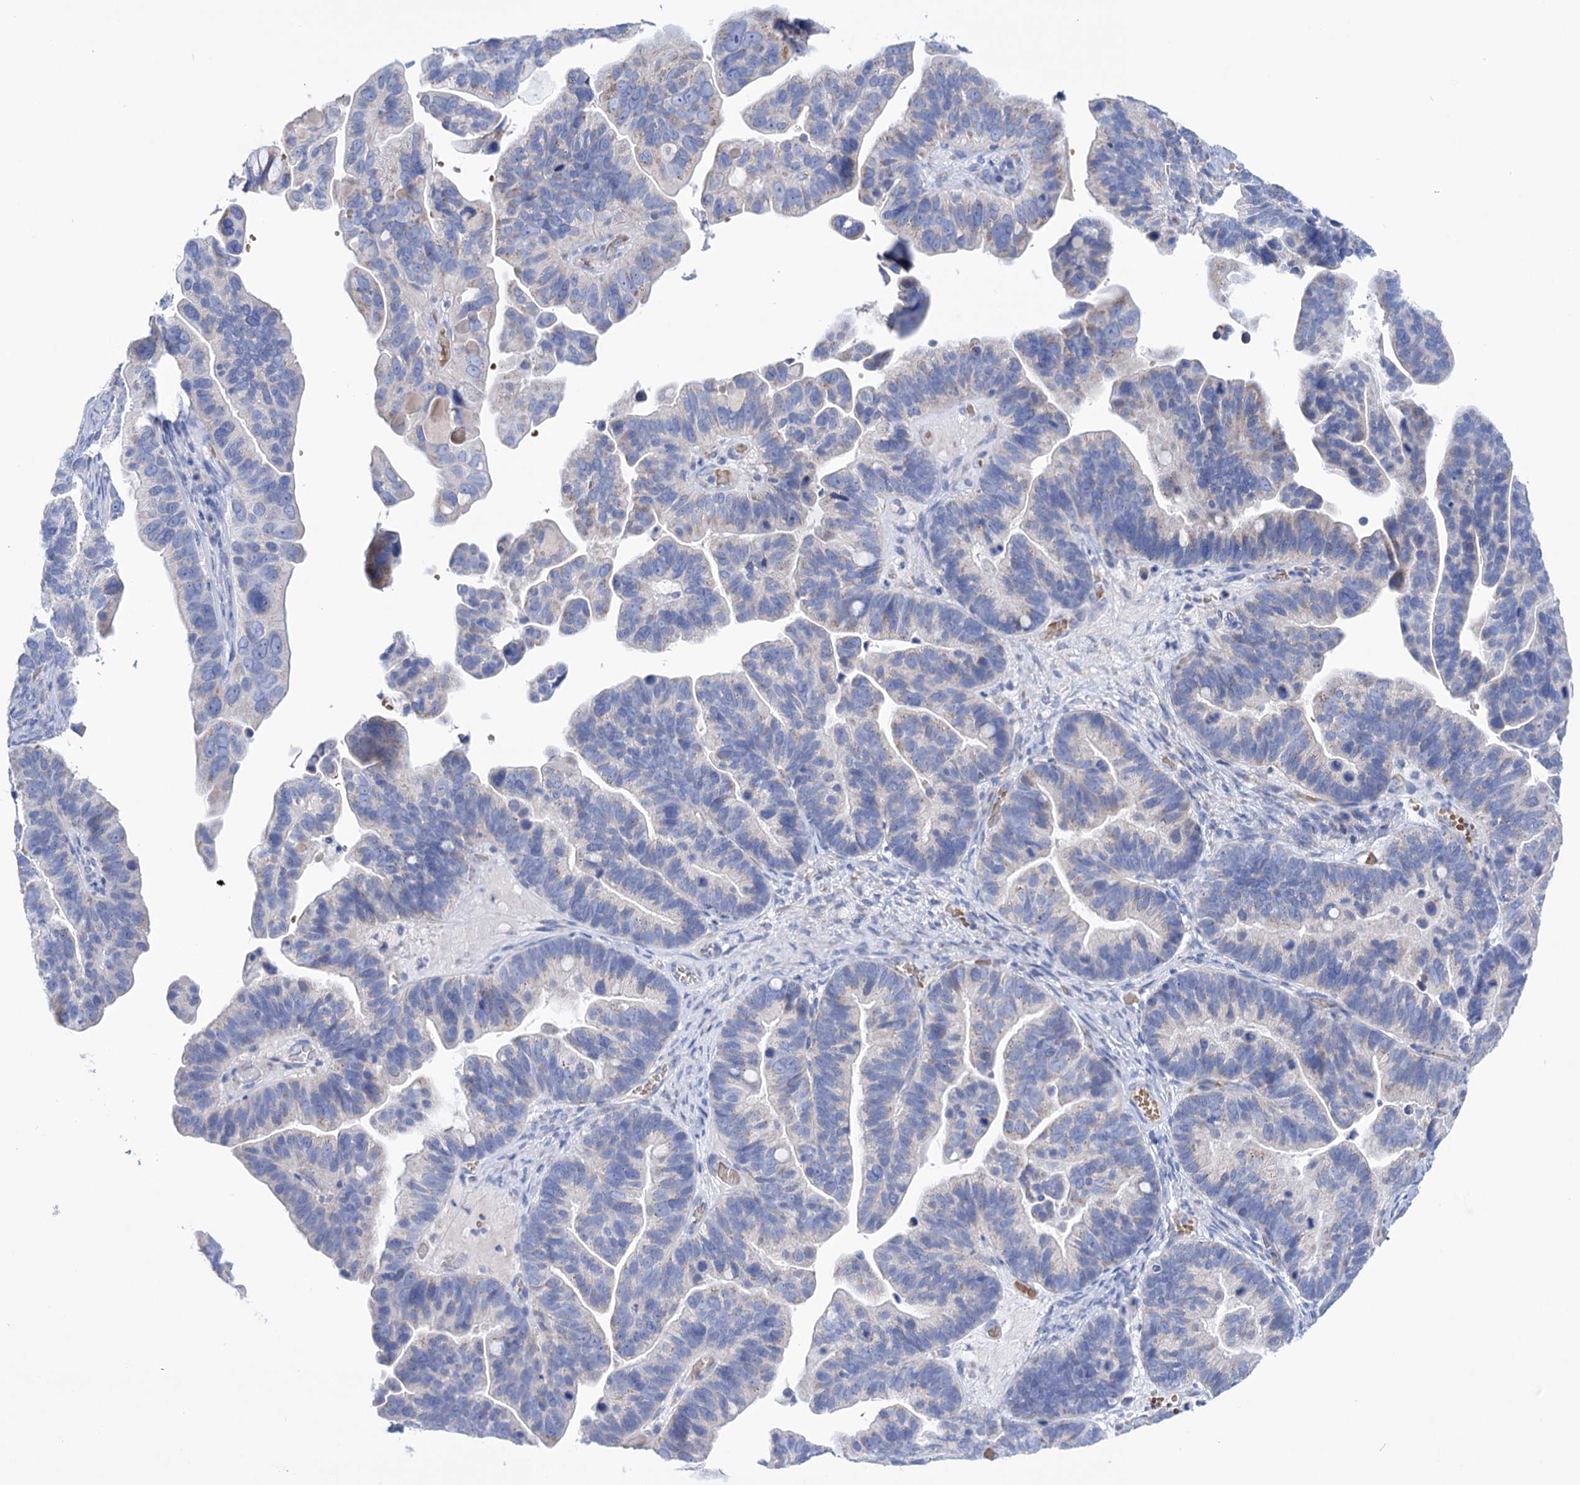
{"staining": {"intensity": "negative", "quantity": "none", "location": "none"}, "tissue": "ovarian cancer", "cell_type": "Tumor cells", "image_type": "cancer", "snomed": [{"axis": "morphology", "description": "Cystadenocarcinoma, serous, NOS"}, {"axis": "topography", "description": "Ovary"}], "caption": "This is a histopathology image of immunohistochemistry (IHC) staining of ovarian cancer, which shows no positivity in tumor cells.", "gene": "YARS2", "patient": {"sex": "female", "age": 56}}